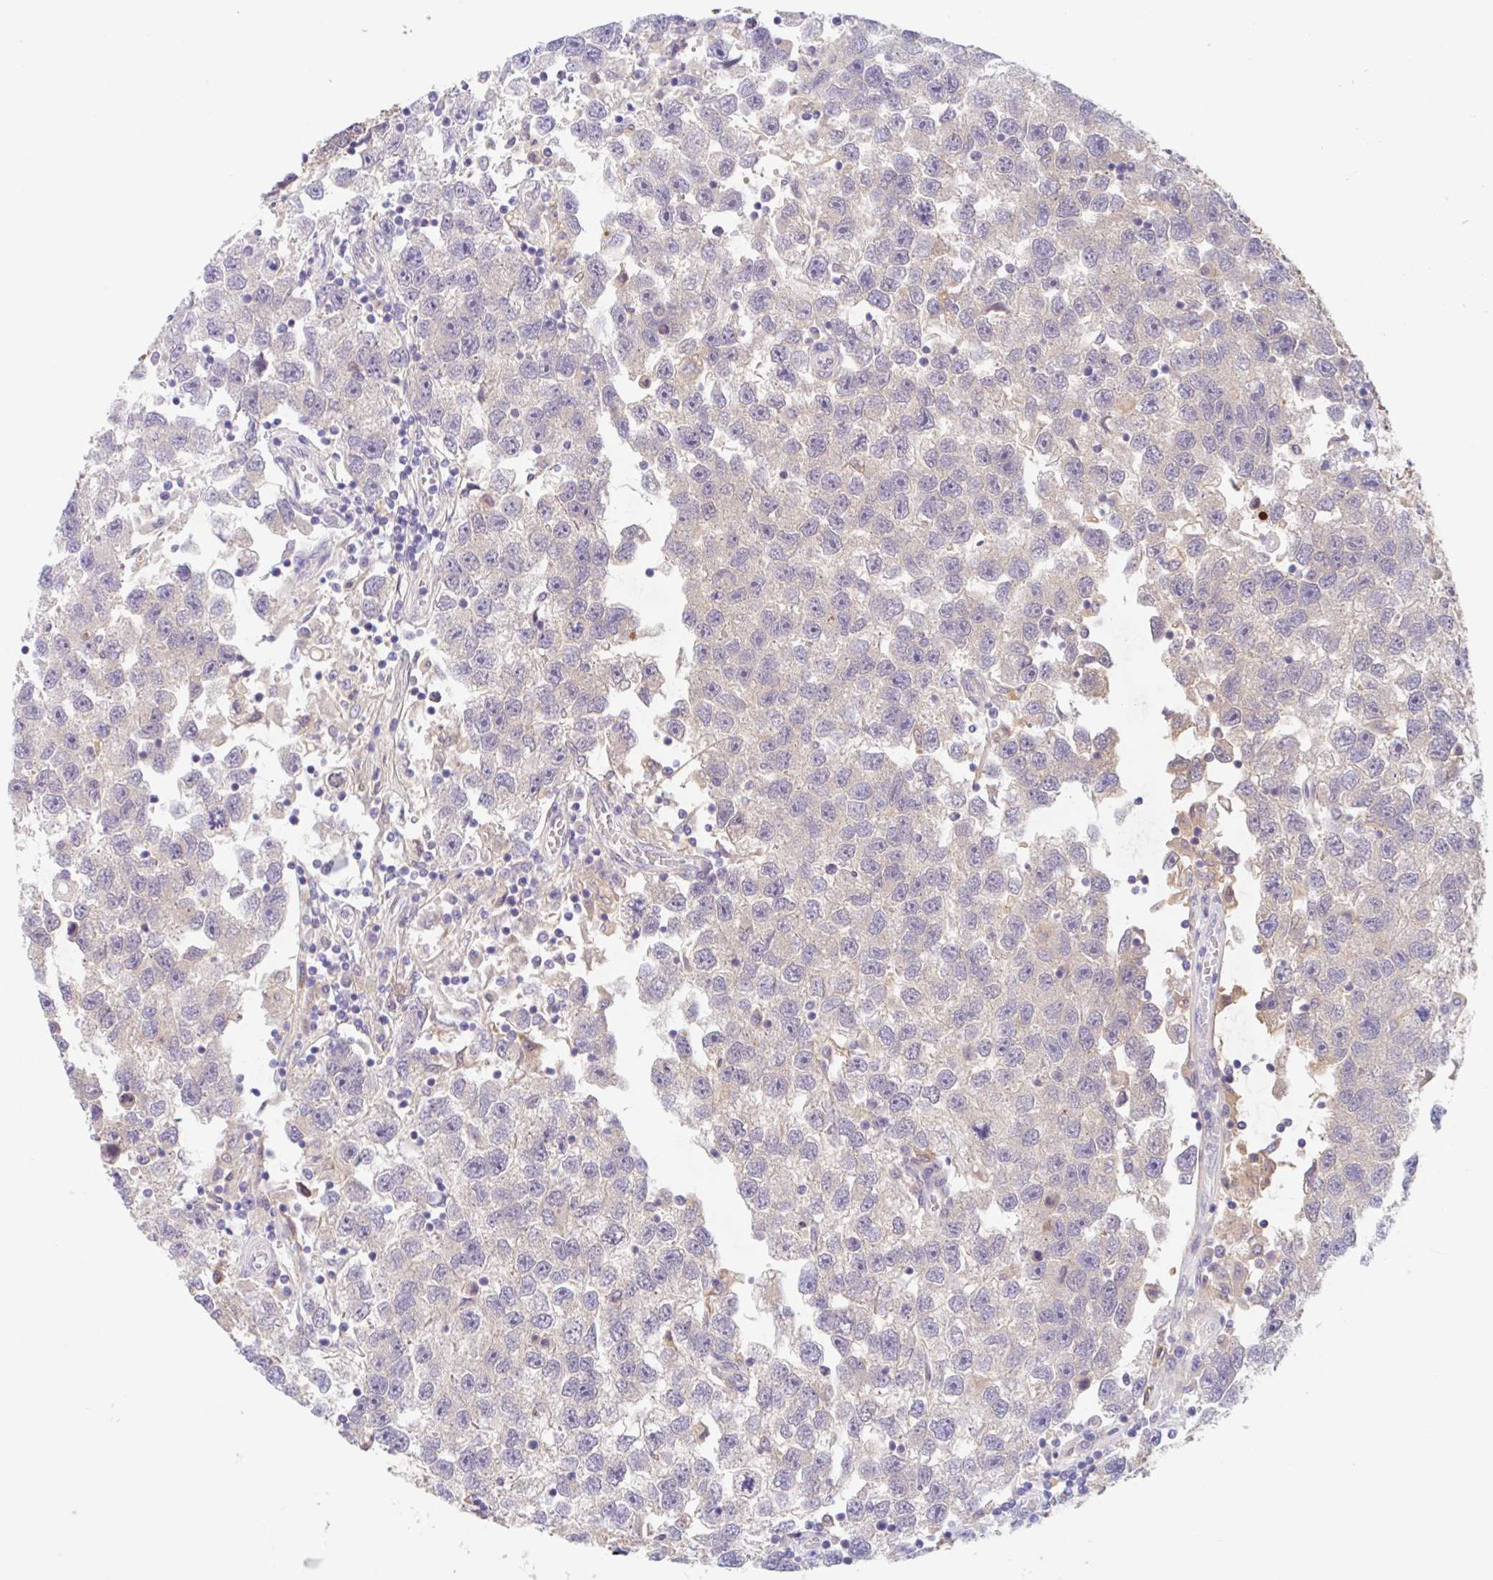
{"staining": {"intensity": "negative", "quantity": "none", "location": "none"}, "tissue": "testis cancer", "cell_type": "Tumor cells", "image_type": "cancer", "snomed": [{"axis": "morphology", "description": "Seminoma, NOS"}, {"axis": "topography", "description": "Testis"}], "caption": "An image of human testis seminoma is negative for staining in tumor cells.", "gene": "TMEM86A", "patient": {"sex": "male", "age": 26}}